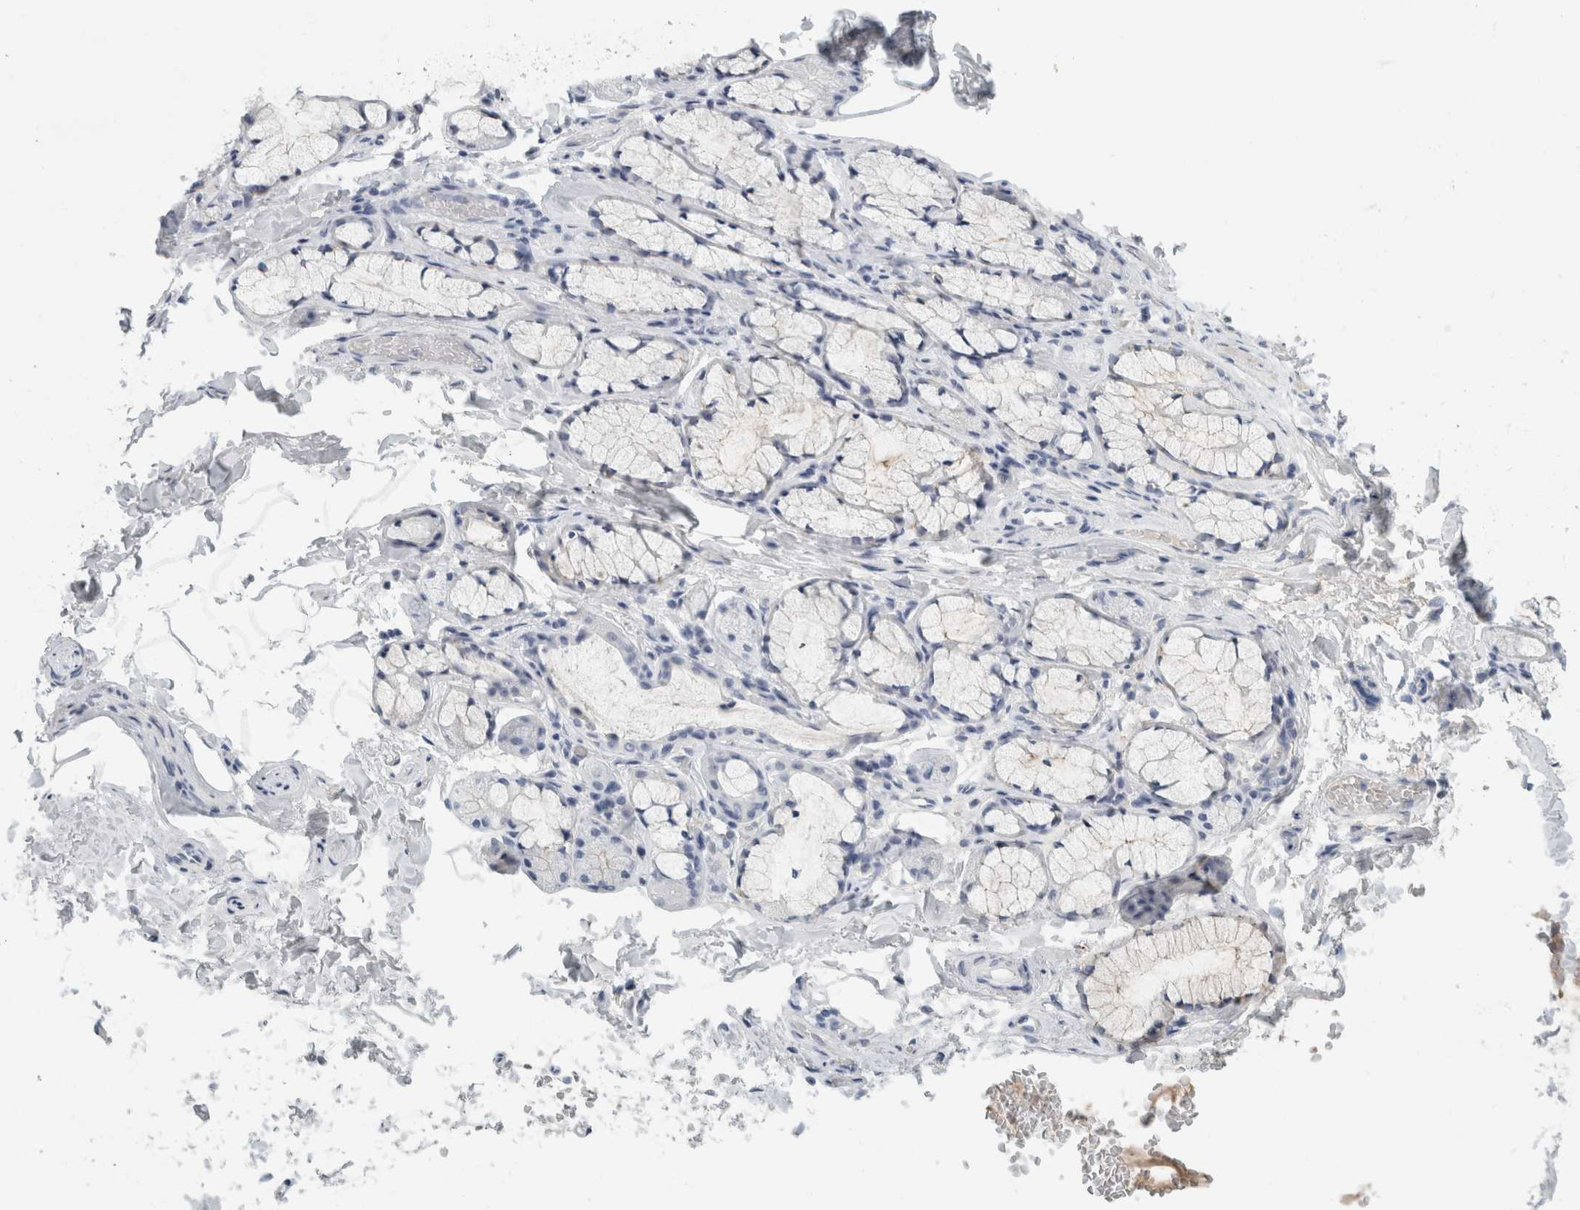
{"staining": {"intensity": "negative", "quantity": "none", "location": "none"}, "tissue": "adipose tissue", "cell_type": "Adipocytes", "image_type": "normal", "snomed": [{"axis": "morphology", "description": "Normal tissue, NOS"}, {"axis": "topography", "description": "Cartilage tissue"}, {"axis": "topography", "description": "Bronchus"}], "caption": "Immunohistochemistry (IHC) histopathology image of normal human adipose tissue stained for a protein (brown), which demonstrates no staining in adipocytes. Nuclei are stained in blue.", "gene": "TSPAN8", "patient": {"sex": "female", "age": 73}}